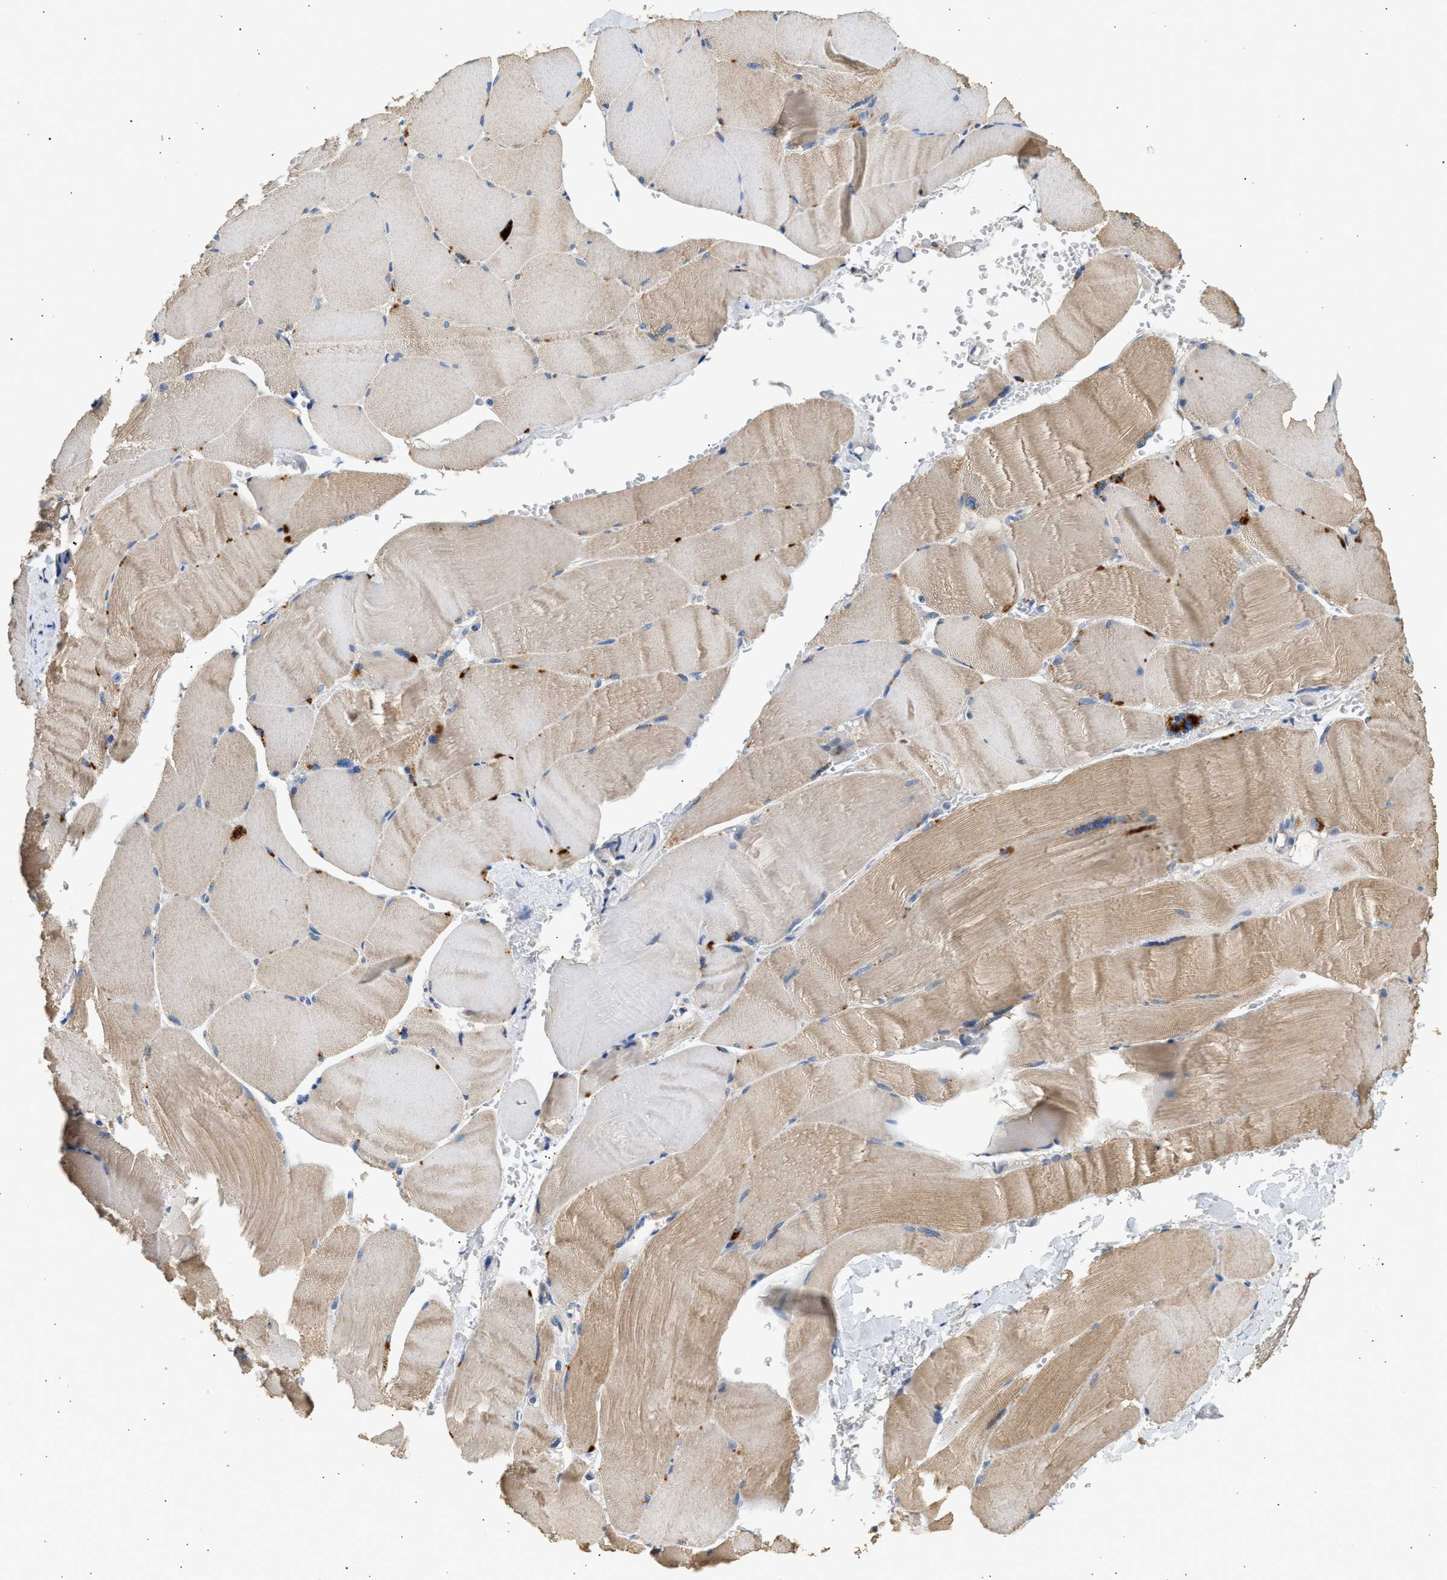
{"staining": {"intensity": "moderate", "quantity": ">75%", "location": "cytoplasmic/membranous"}, "tissue": "skeletal muscle", "cell_type": "Myocytes", "image_type": "normal", "snomed": [{"axis": "morphology", "description": "Normal tissue, NOS"}, {"axis": "topography", "description": "Skin"}, {"axis": "topography", "description": "Skeletal muscle"}], "caption": "A histopathology image of human skeletal muscle stained for a protein demonstrates moderate cytoplasmic/membranous brown staining in myocytes. (DAB (3,3'-diaminobenzidine) IHC, brown staining for protein, blue staining for nuclei).", "gene": "WDR31", "patient": {"sex": "male", "age": 83}}